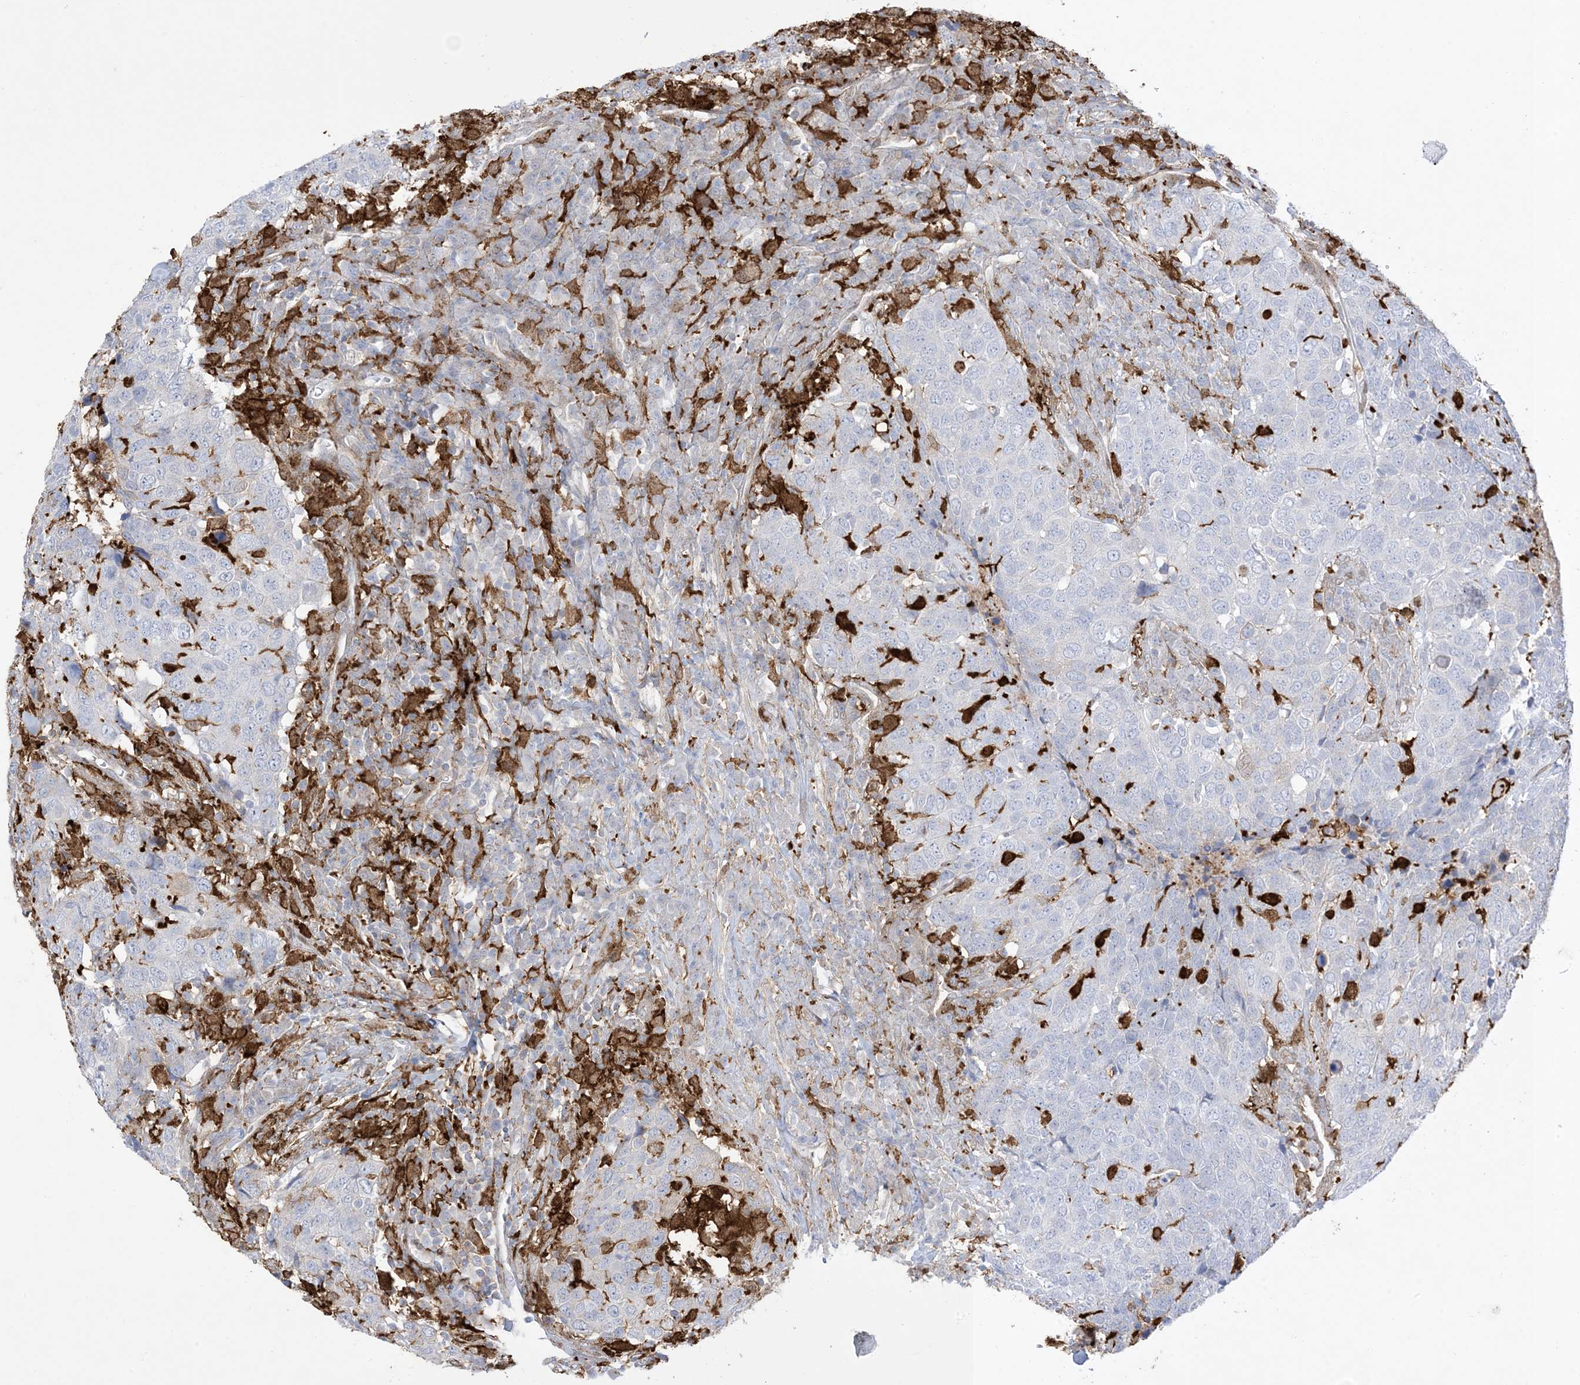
{"staining": {"intensity": "negative", "quantity": "none", "location": "none"}, "tissue": "head and neck cancer", "cell_type": "Tumor cells", "image_type": "cancer", "snomed": [{"axis": "morphology", "description": "Squamous cell carcinoma, NOS"}, {"axis": "topography", "description": "Head-Neck"}], "caption": "DAB immunohistochemical staining of head and neck cancer reveals no significant staining in tumor cells.", "gene": "GSN", "patient": {"sex": "male", "age": 66}}